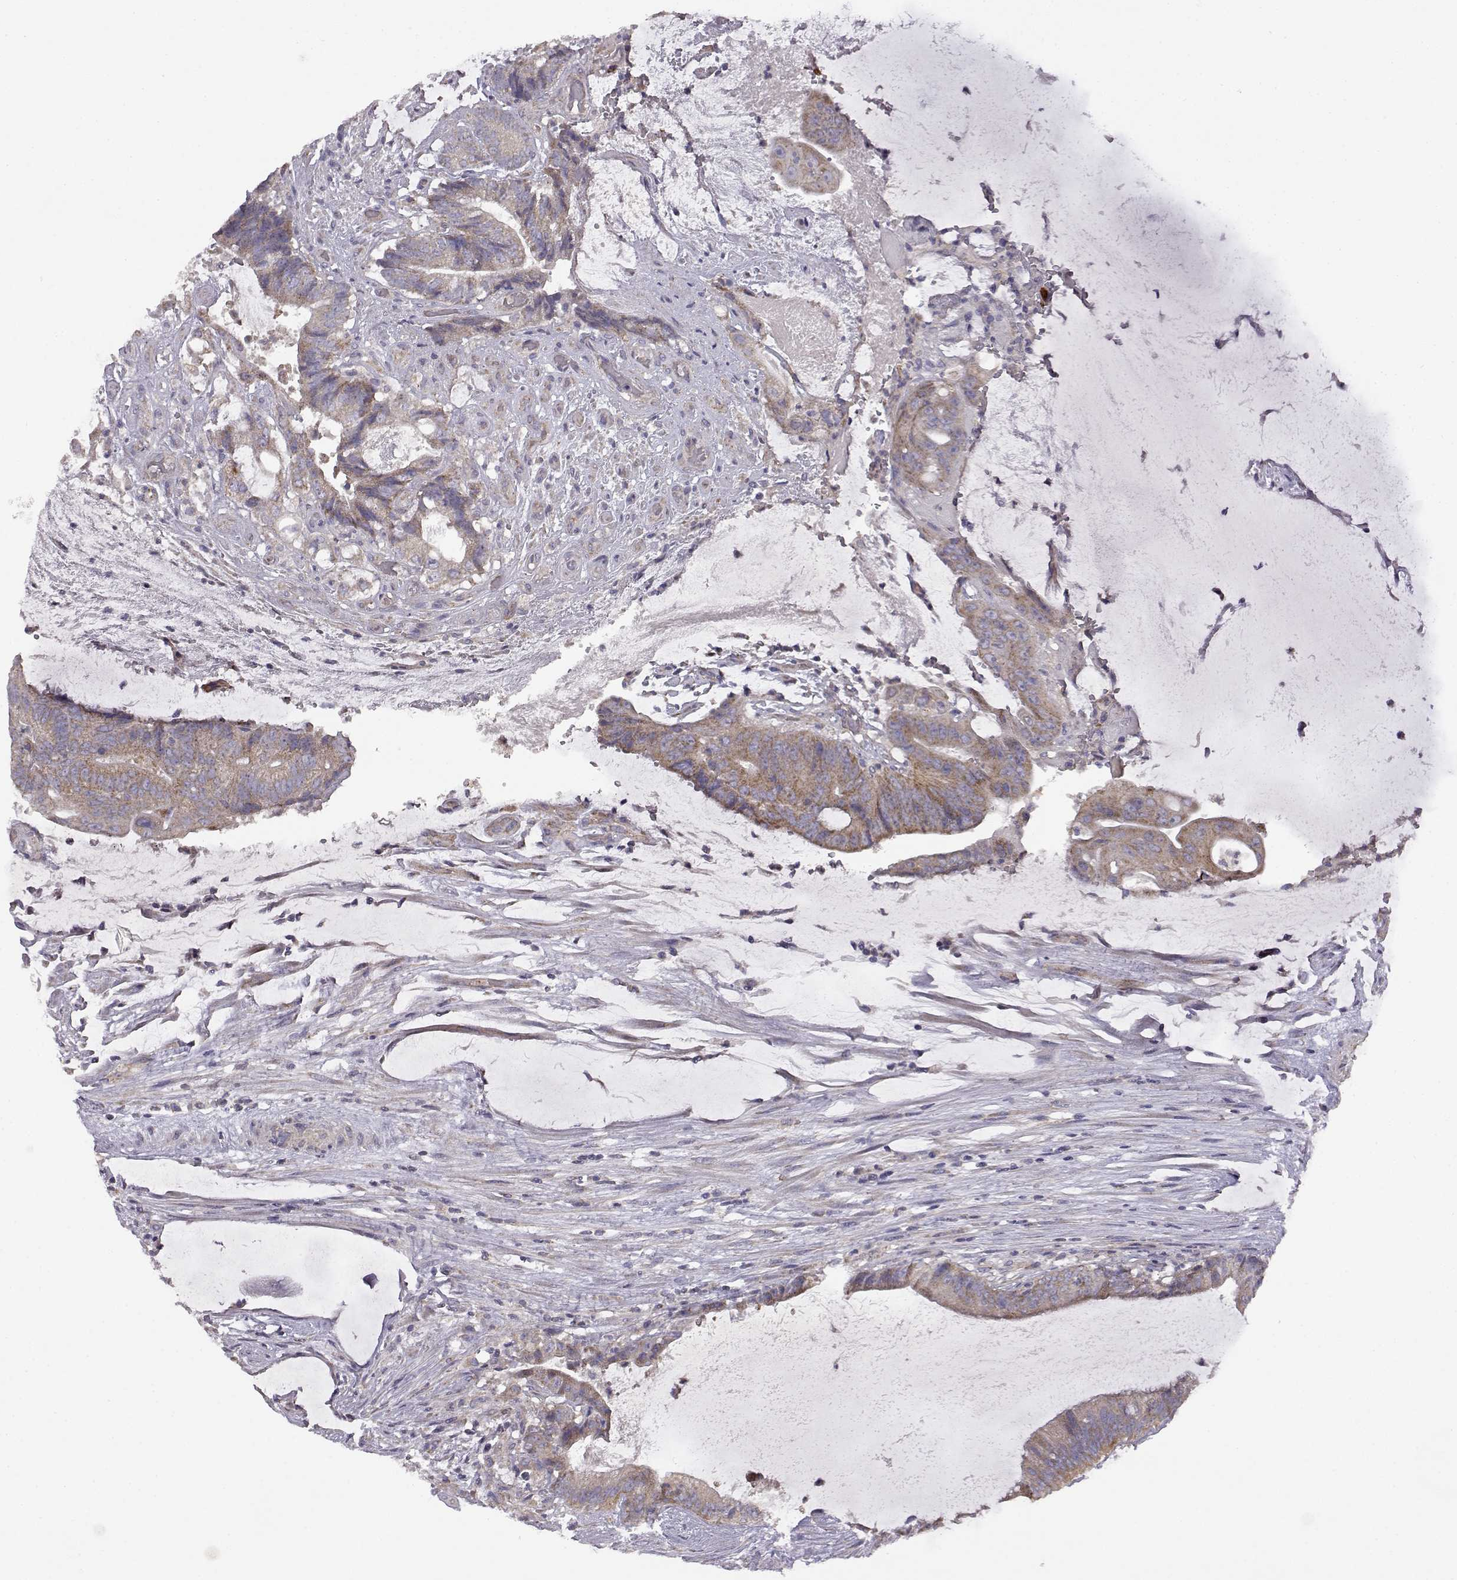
{"staining": {"intensity": "moderate", "quantity": ">75%", "location": "cytoplasmic/membranous"}, "tissue": "colorectal cancer", "cell_type": "Tumor cells", "image_type": "cancer", "snomed": [{"axis": "morphology", "description": "Adenocarcinoma, NOS"}, {"axis": "topography", "description": "Colon"}], "caption": "Adenocarcinoma (colorectal) stained with a protein marker demonstrates moderate staining in tumor cells.", "gene": "DDC", "patient": {"sex": "female", "age": 43}}